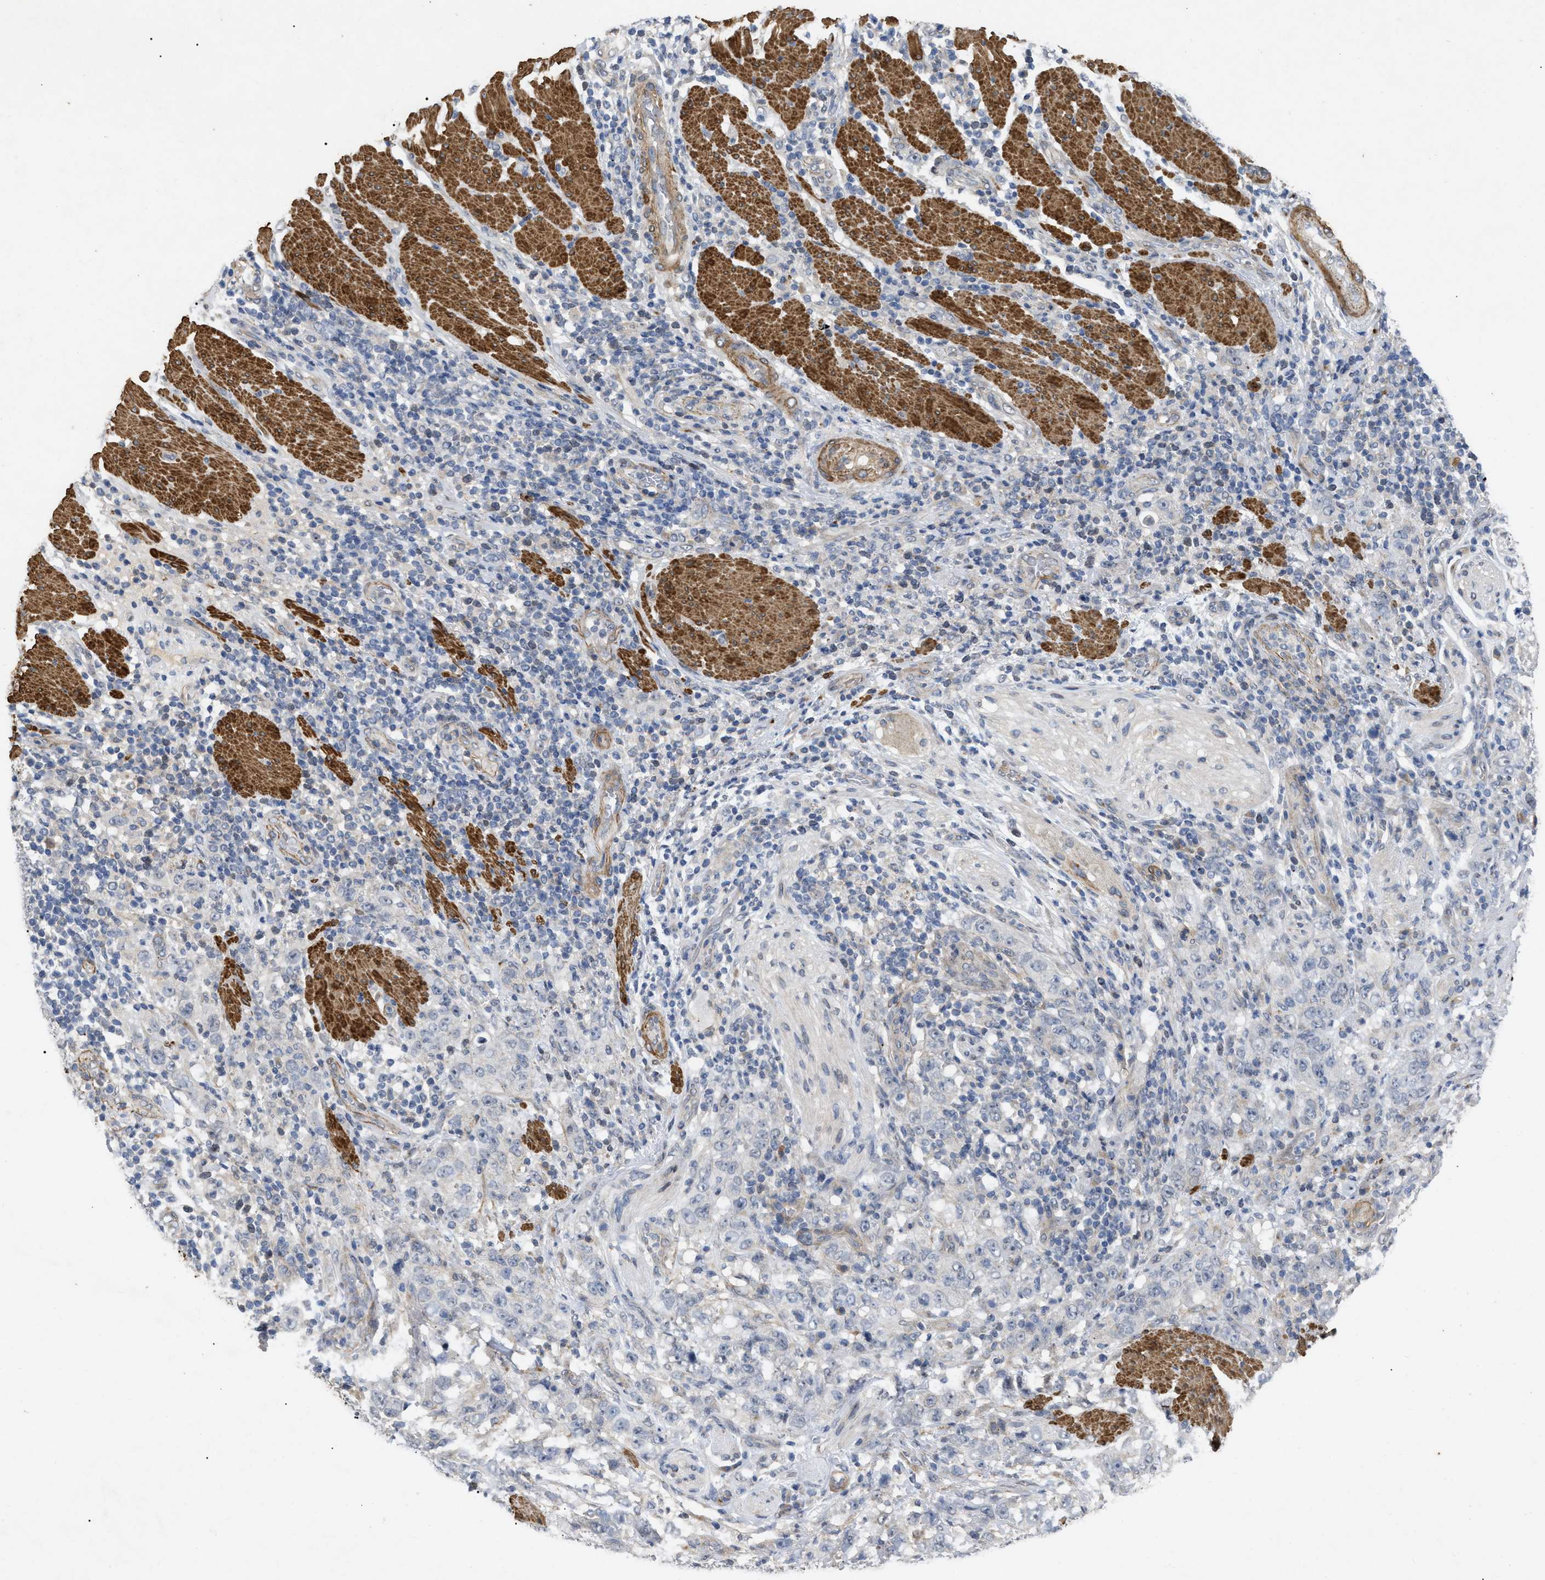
{"staining": {"intensity": "negative", "quantity": "none", "location": "none"}, "tissue": "stomach cancer", "cell_type": "Tumor cells", "image_type": "cancer", "snomed": [{"axis": "morphology", "description": "Adenocarcinoma, NOS"}, {"axis": "topography", "description": "Stomach"}], "caption": "This is an immunohistochemistry photomicrograph of human adenocarcinoma (stomach). There is no expression in tumor cells.", "gene": "ST6GALNAC6", "patient": {"sex": "male", "age": 48}}